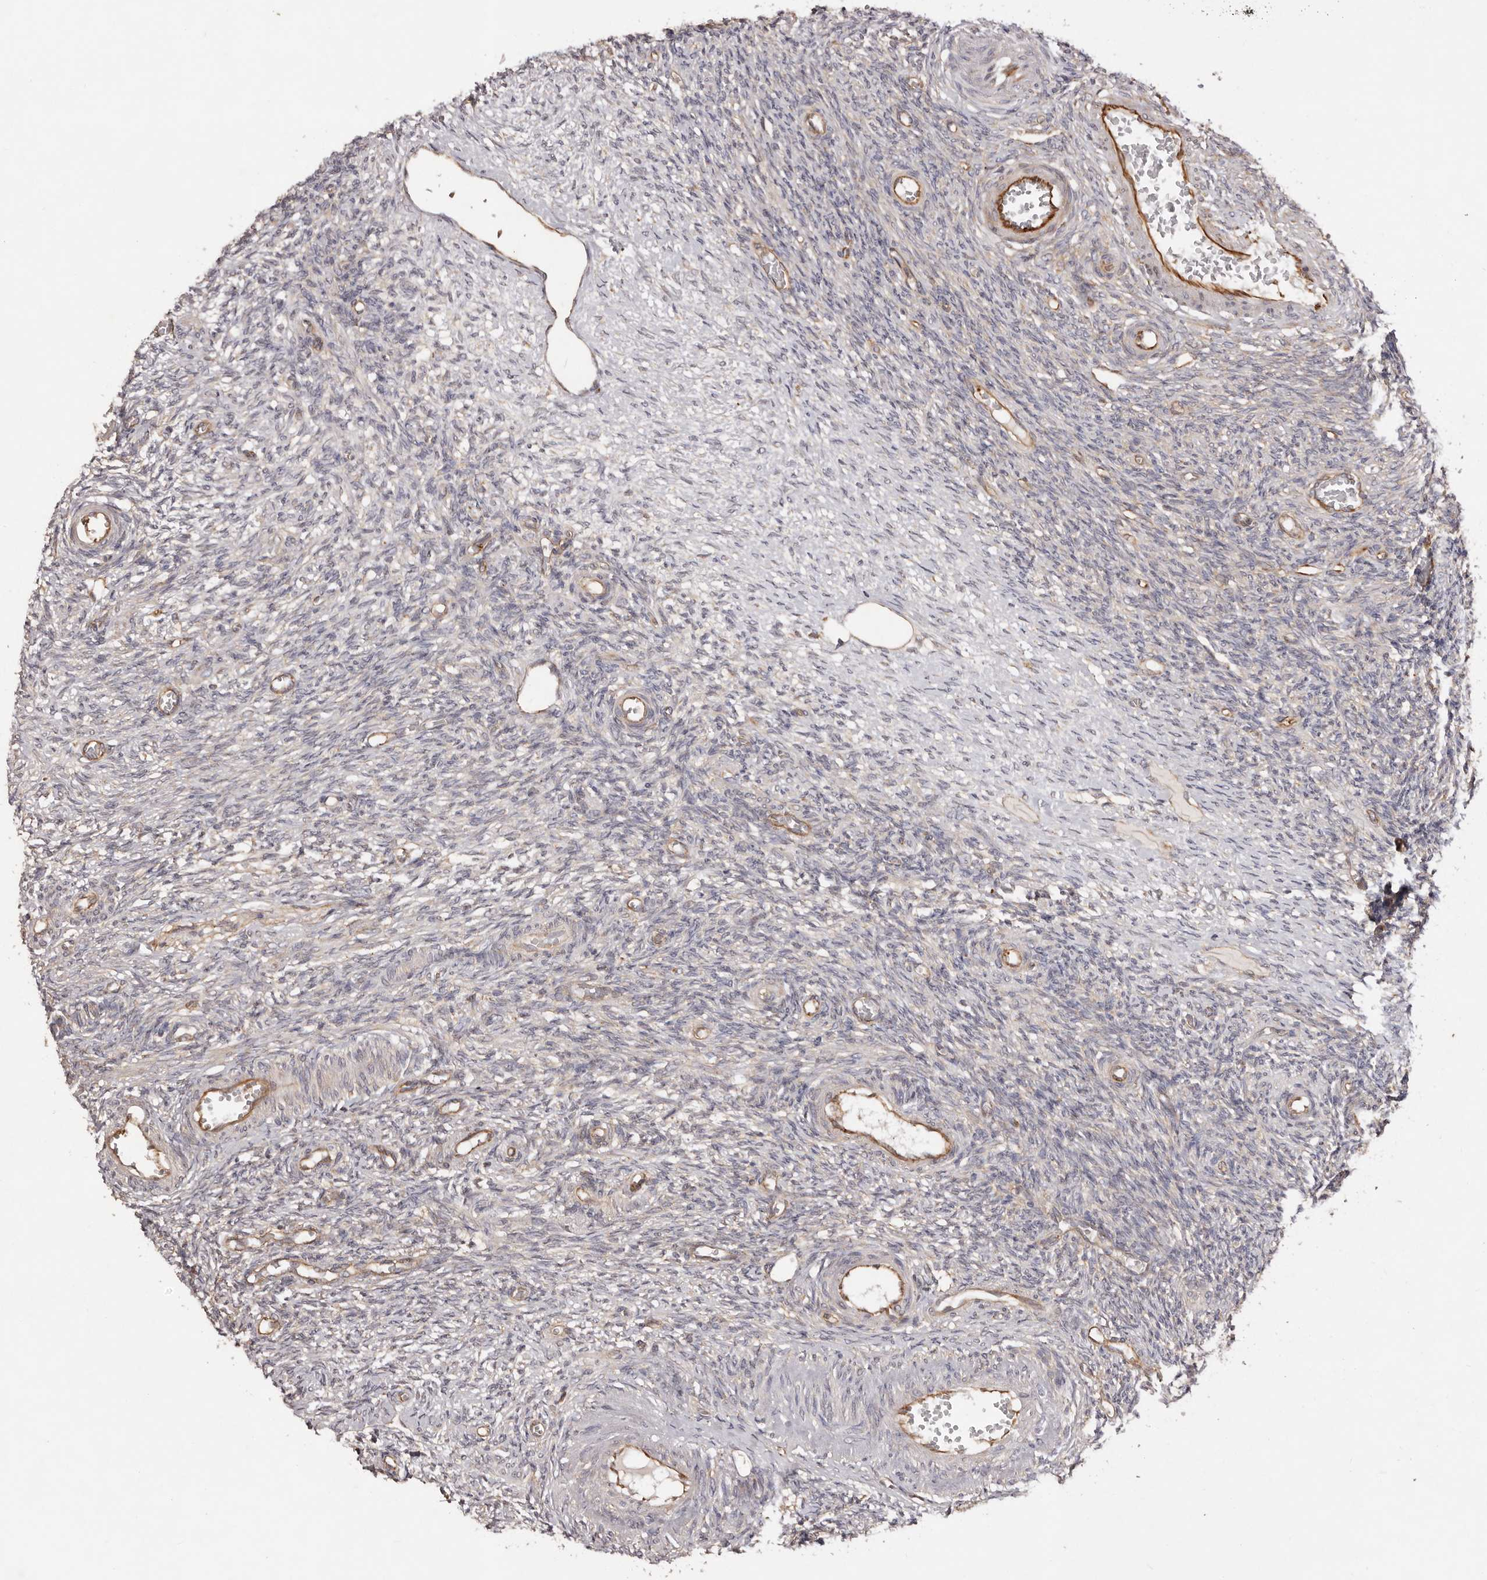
{"staining": {"intensity": "moderate", "quantity": ">75%", "location": "cytoplasmic/membranous"}, "tissue": "ovary", "cell_type": "Follicle cells", "image_type": "normal", "snomed": [{"axis": "morphology", "description": "Normal tissue, NOS"}, {"axis": "topography", "description": "Ovary"}], "caption": "Protein staining reveals moderate cytoplasmic/membranous positivity in approximately >75% of follicle cells in normal ovary. Using DAB (brown) and hematoxylin (blue) stains, captured at high magnification using brightfield microscopy.", "gene": "RPS6", "patient": {"sex": "female", "age": 27}}